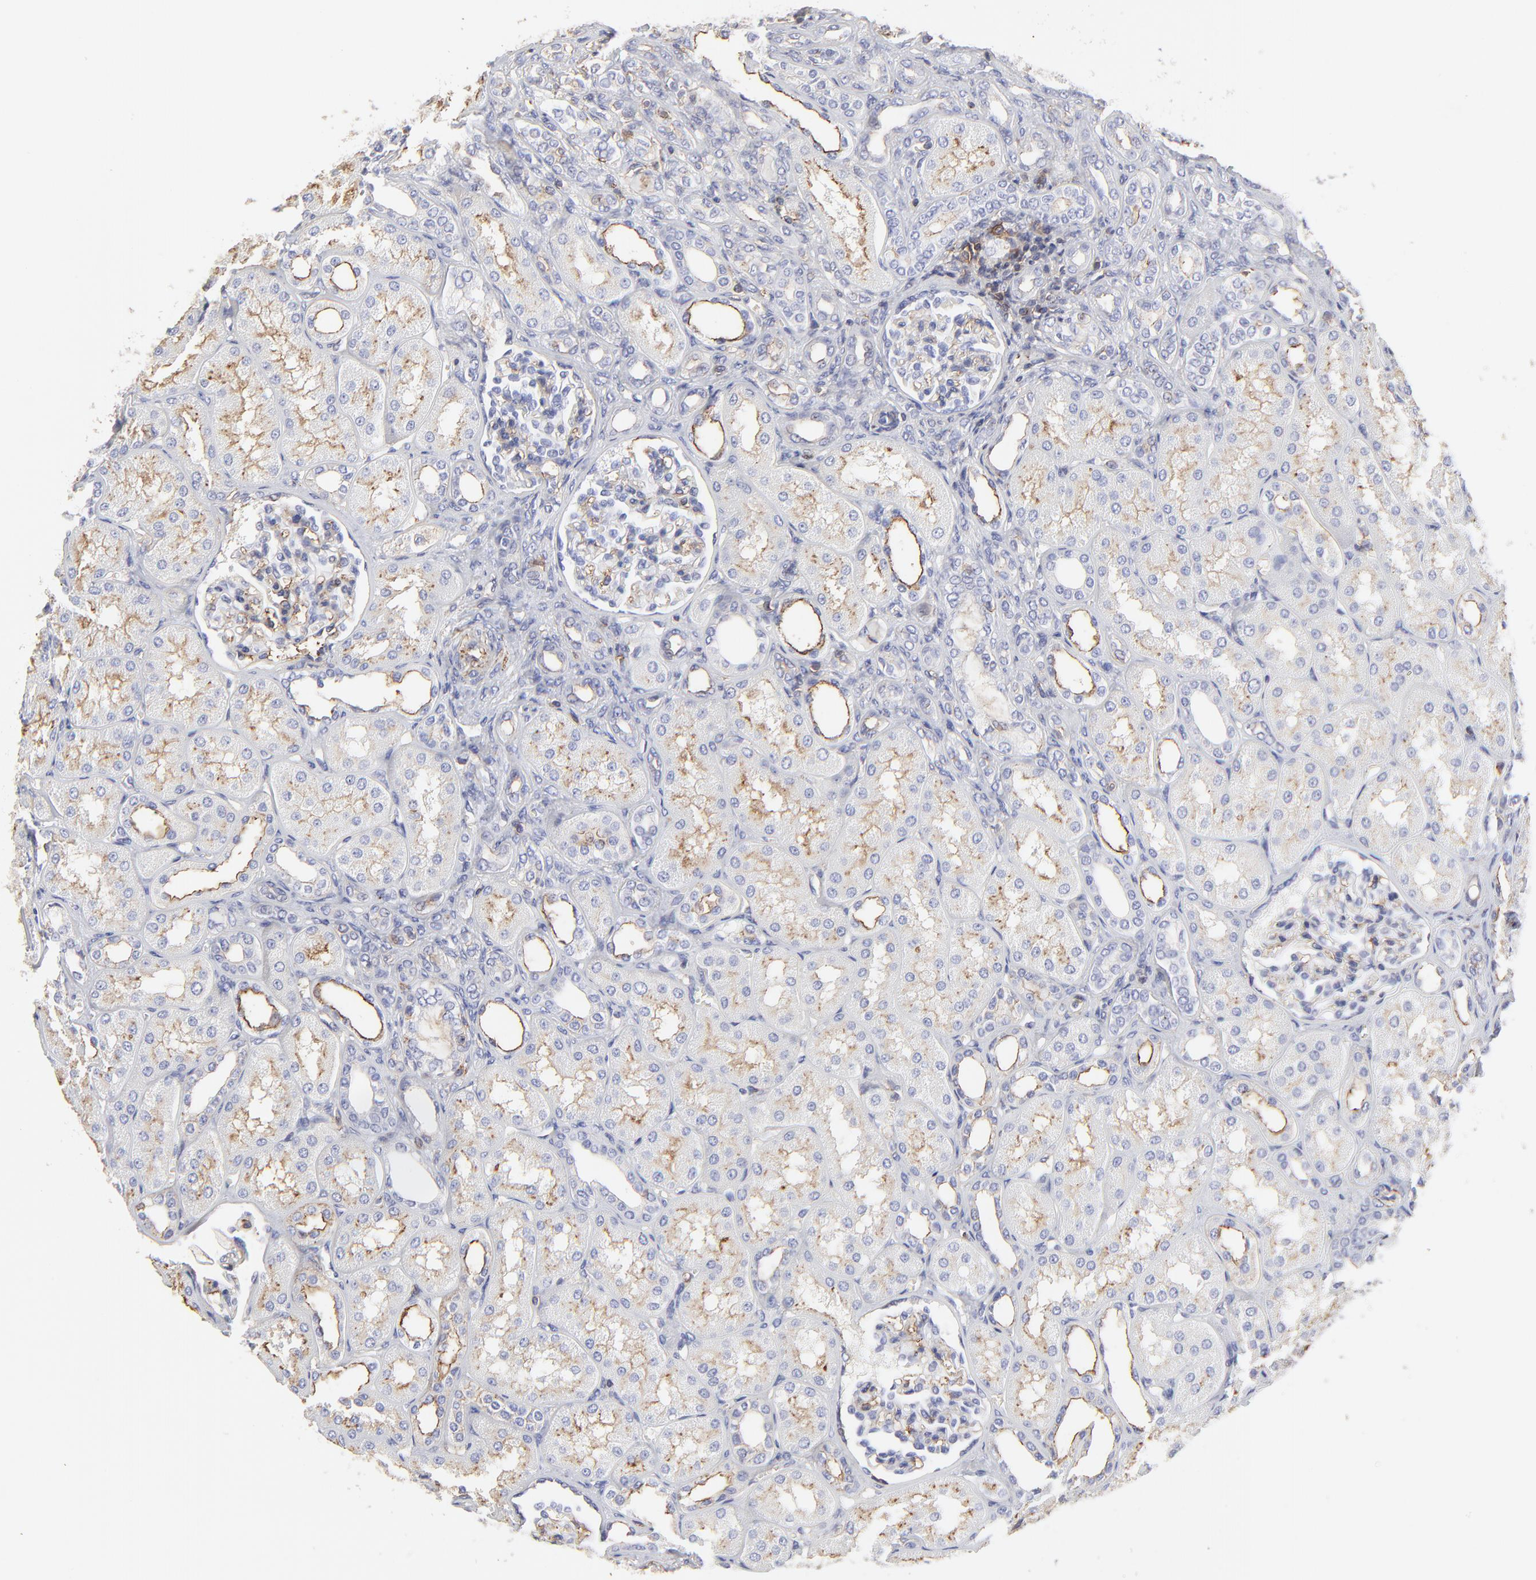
{"staining": {"intensity": "weak", "quantity": "<25%", "location": "cytoplasmic/membranous"}, "tissue": "kidney", "cell_type": "Cells in glomeruli", "image_type": "normal", "snomed": [{"axis": "morphology", "description": "Normal tissue, NOS"}, {"axis": "topography", "description": "Kidney"}], "caption": "Immunohistochemical staining of benign human kidney exhibits no significant staining in cells in glomeruli.", "gene": "ANXA6", "patient": {"sex": "male", "age": 7}}